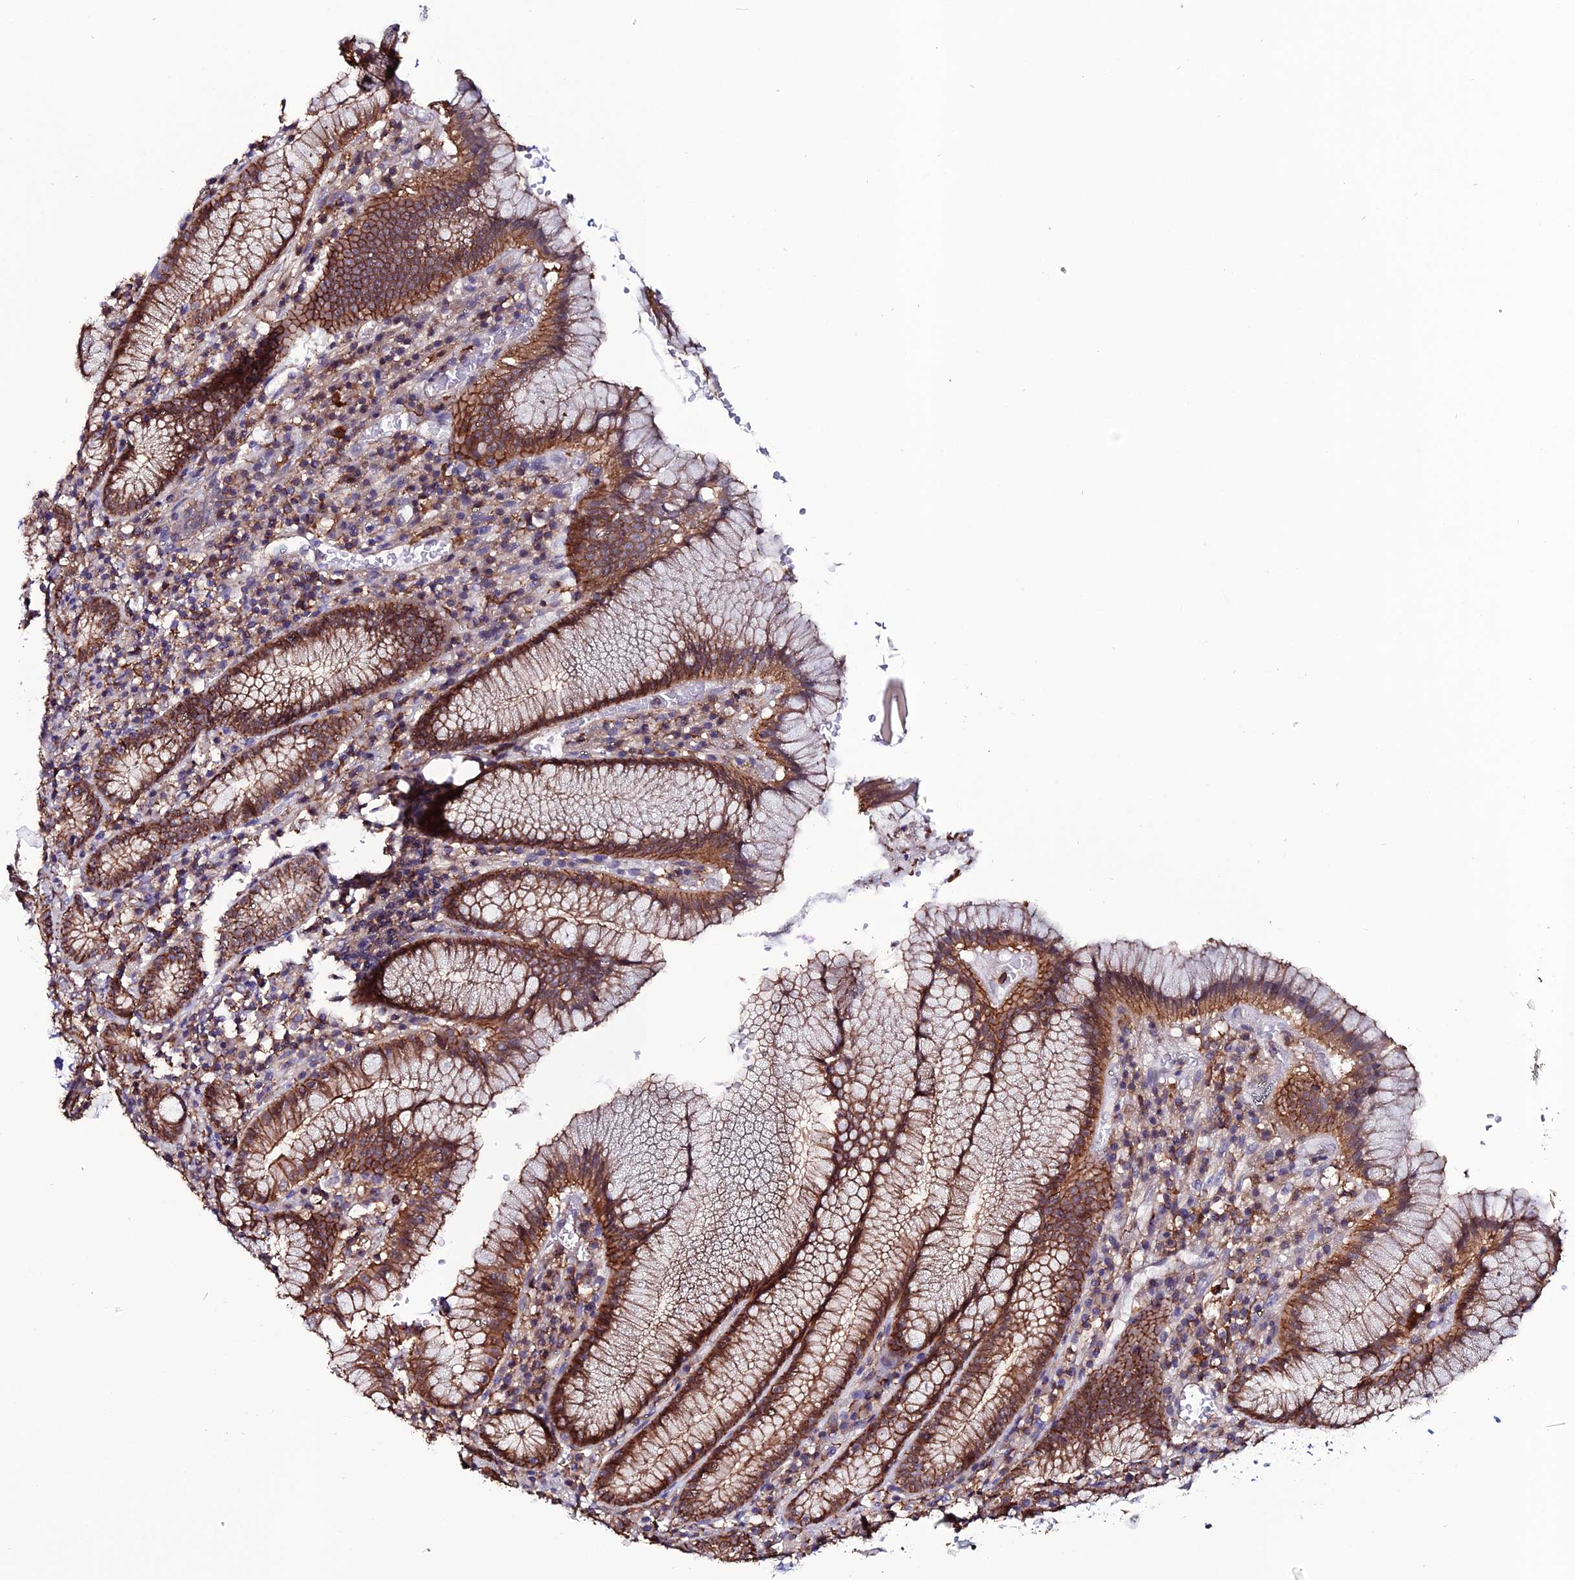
{"staining": {"intensity": "strong", "quantity": ">75%", "location": "cytoplasmic/membranous"}, "tissue": "stomach", "cell_type": "Glandular cells", "image_type": "normal", "snomed": [{"axis": "morphology", "description": "Normal tissue, NOS"}, {"axis": "topography", "description": "Stomach"}], "caption": "Immunohistochemistry micrograph of benign human stomach stained for a protein (brown), which exhibits high levels of strong cytoplasmic/membranous expression in about >75% of glandular cells.", "gene": "USP17L10", "patient": {"sex": "male", "age": 55}}